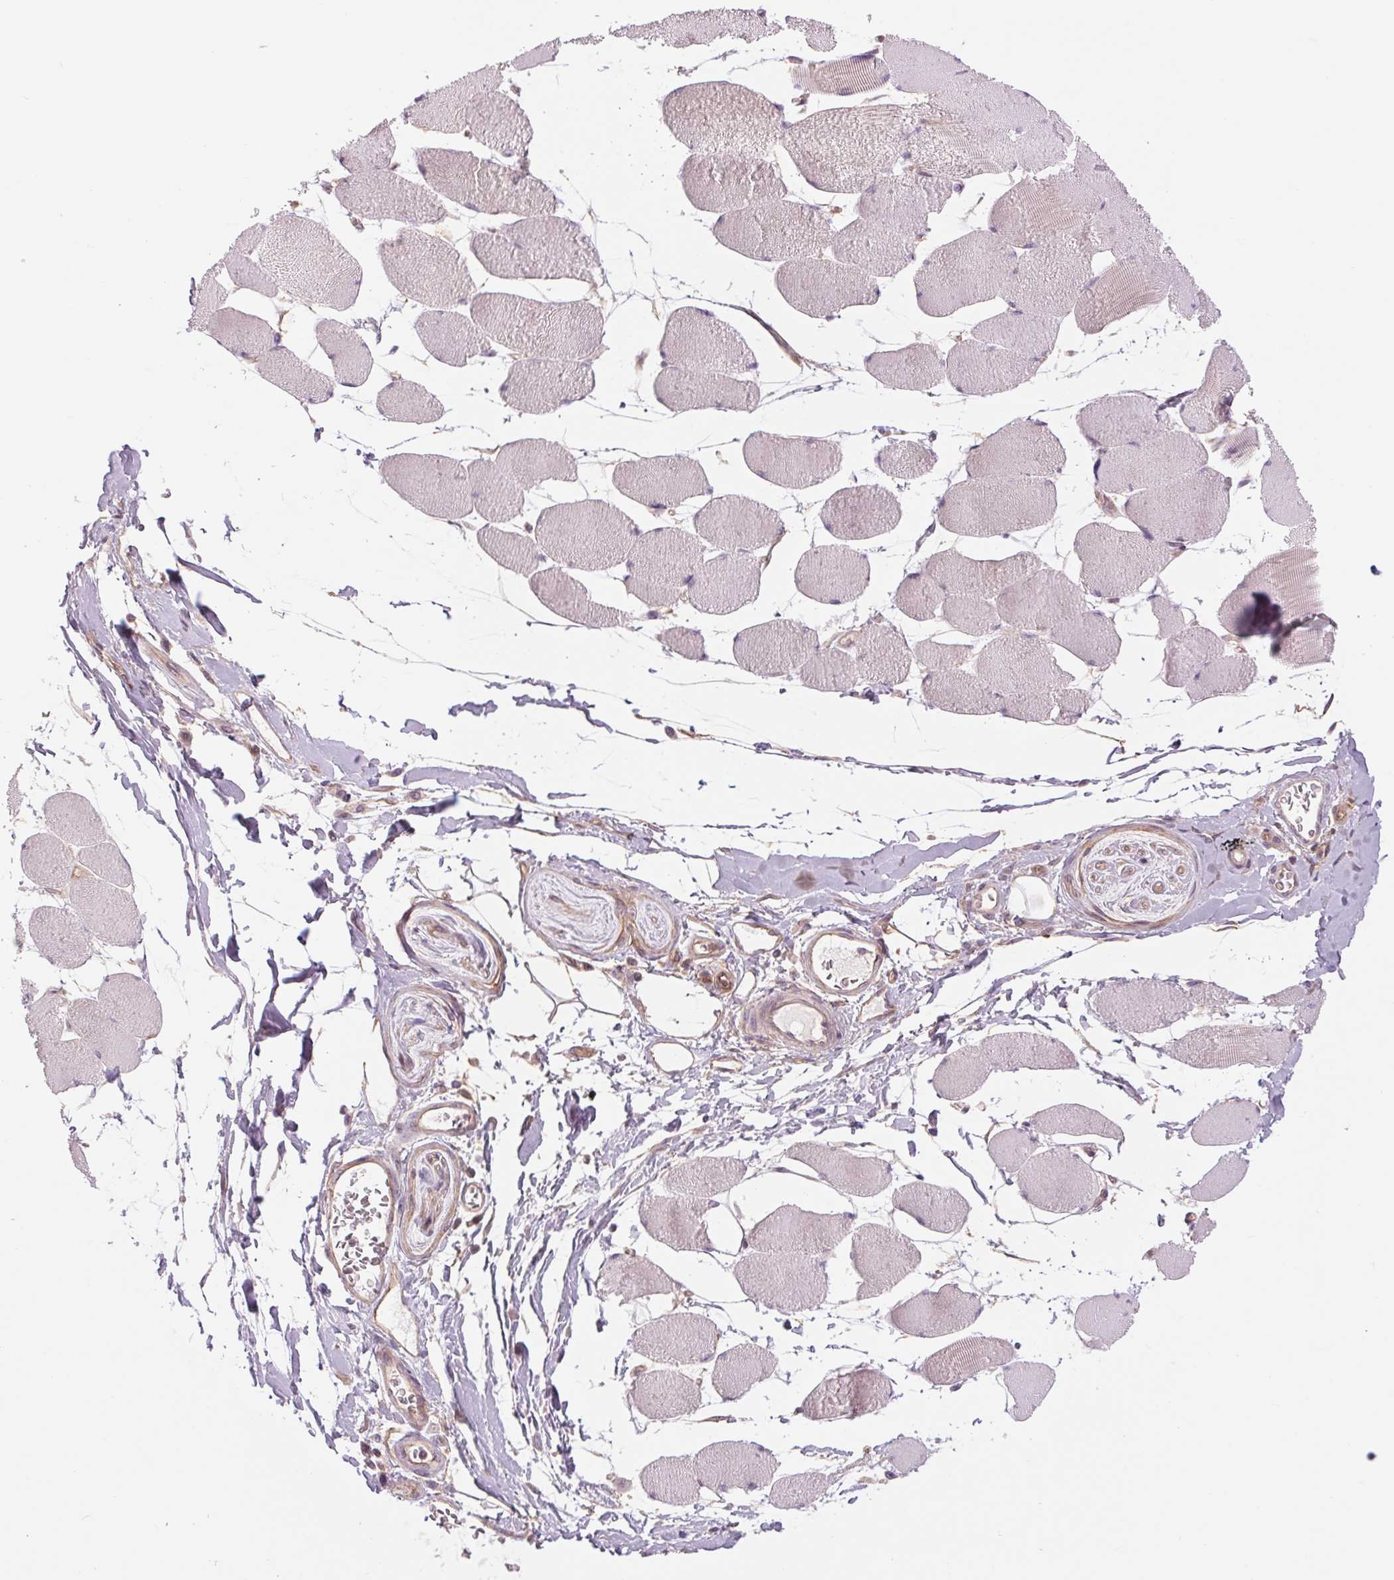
{"staining": {"intensity": "negative", "quantity": "none", "location": "none"}, "tissue": "skeletal muscle", "cell_type": "Myocytes", "image_type": "normal", "snomed": [{"axis": "morphology", "description": "Normal tissue, NOS"}, {"axis": "topography", "description": "Skeletal muscle"}], "caption": "This histopathology image is of normal skeletal muscle stained with IHC to label a protein in brown with the nuclei are counter-stained blue. There is no staining in myocytes. The staining is performed using DAB brown chromogen with nuclei counter-stained in using hematoxylin.", "gene": "SH3RF2", "patient": {"sex": "female", "age": 75}}